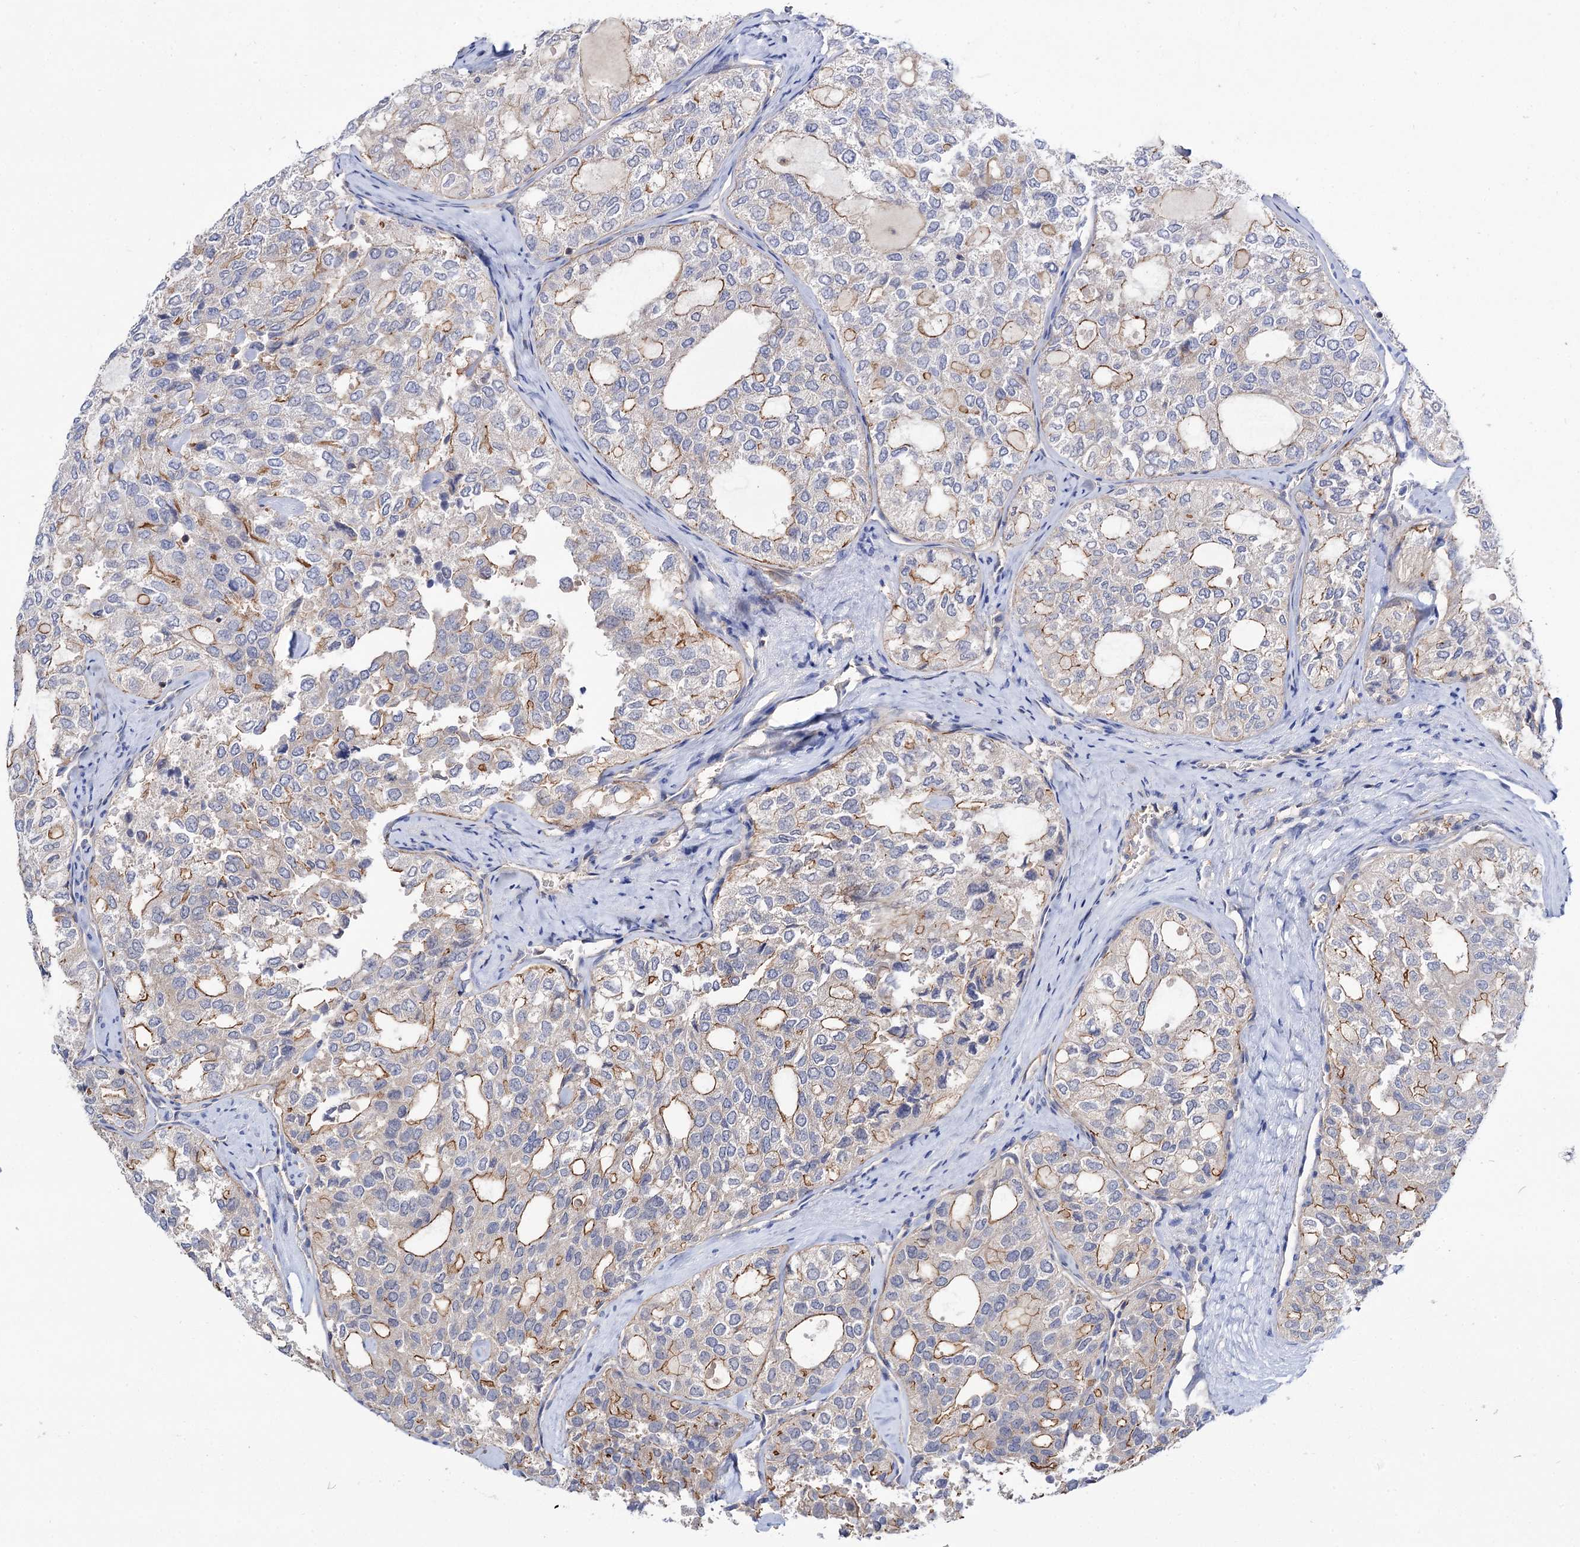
{"staining": {"intensity": "moderate", "quantity": "25%-75%", "location": "cytoplasmic/membranous"}, "tissue": "thyroid cancer", "cell_type": "Tumor cells", "image_type": "cancer", "snomed": [{"axis": "morphology", "description": "Follicular adenoma carcinoma, NOS"}, {"axis": "topography", "description": "Thyroid gland"}], "caption": "High-magnification brightfield microscopy of follicular adenoma carcinoma (thyroid) stained with DAB (brown) and counterstained with hematoxylin (blue). tumor cells exhibit moderate cytoplasmic/membranous staining is identified in approximately25%-75% of cells. The staining is performed using DAB (3,3'-diaminobenzidine) brown chromogen to label protein expression. The nuclei are counter-stained blue using hematoxylin.", "gene": "NUDCD2", "patient": {"sex": "male", "age": 75}}